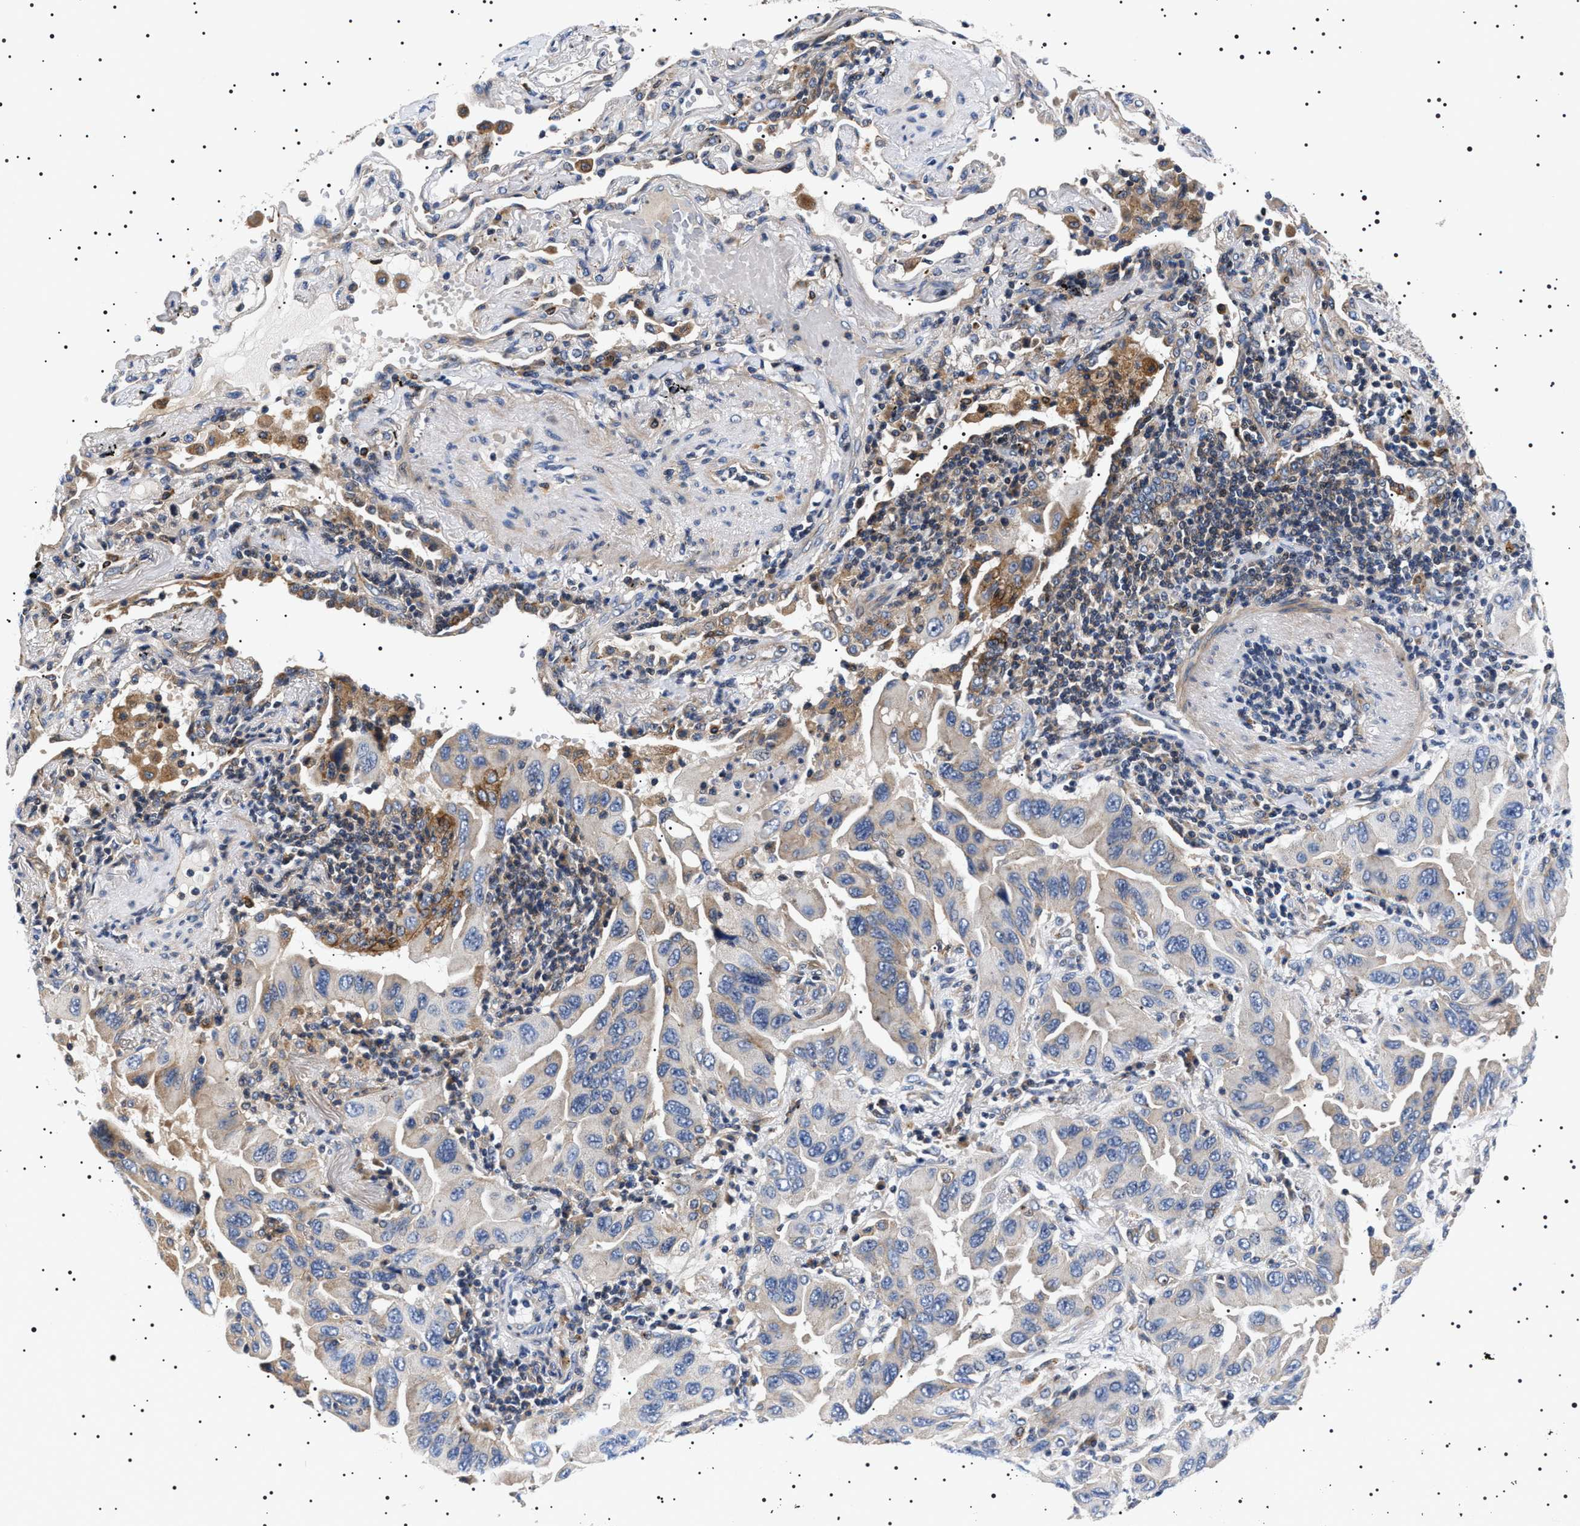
{"staining": {"intensity": "weak", "quantity": "<25%", "location": "cytoplasmic/membranous"}, "tissue": "lung cancer", "cell_type": "Tumor cells", "image_type": "cancer", "snomed": [{"axis": "morphology", "description": "Adenocarcinoma, NOS"}, {"axis": "topography", "description": "Lung"}], "caption": "IHC of human adenocarcinoma (lung) reveals no staining in tumor cells.", "gene": "SLC4A7", "patient": {"sex": "female", "age": 65}}